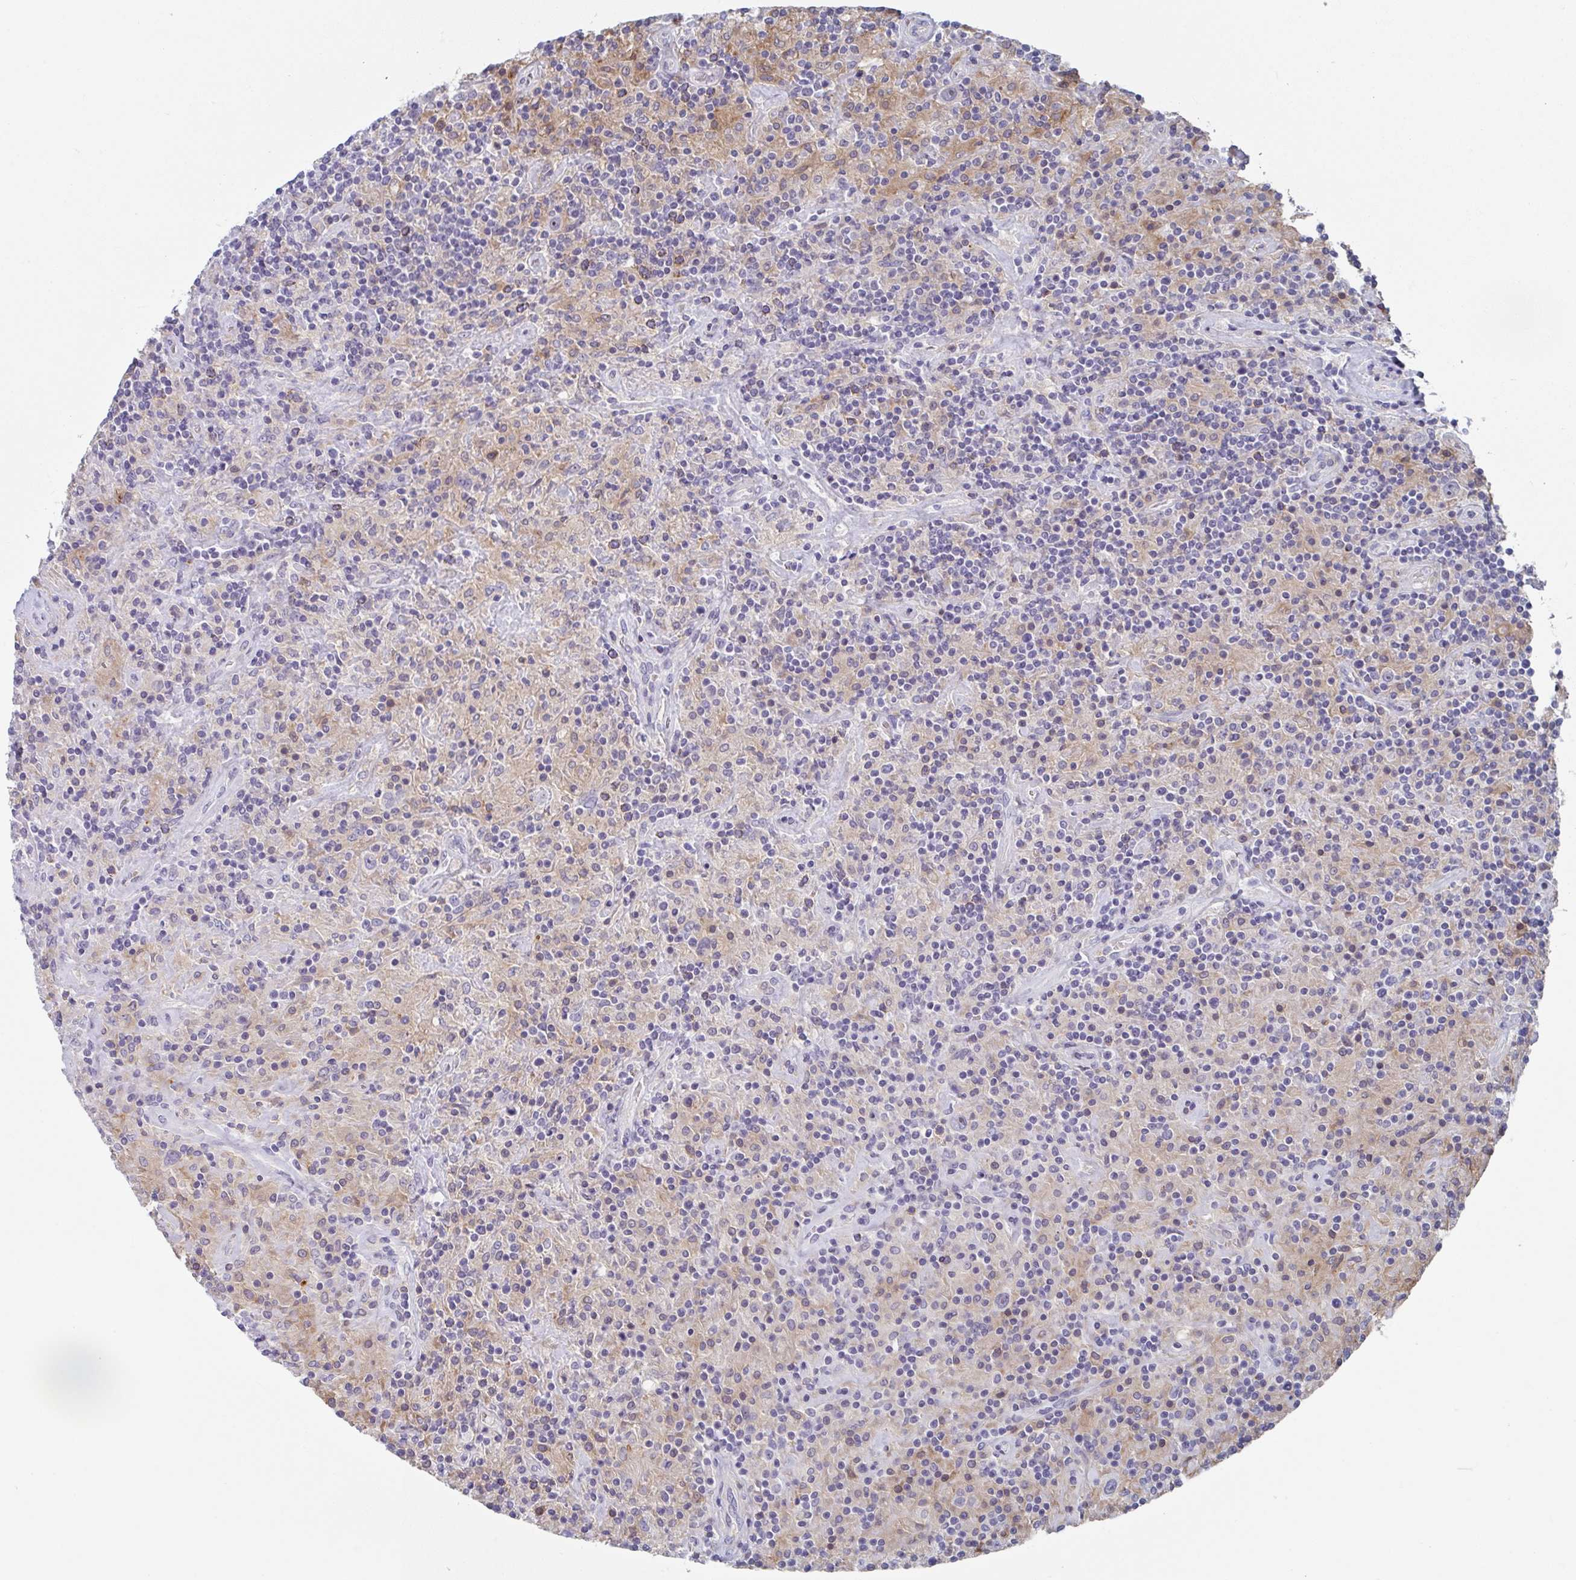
{"staining": {"intensity": "negative", "quantity": "none", "location": "none"}, "tissue": "lymphoma", "cell_type": "Tumor cells", "image_type": "cancer", "snomed": [{"axis": "morphology", "description": "Hodgkin's disease, NOS"}, {"axis": "topography", "description": "Lymph node"}], "caption": "There is no significant staining in tumor cells of lymphoma.", "gene": "KLHL33", "patient": {"sex": "male", "age": 70}}